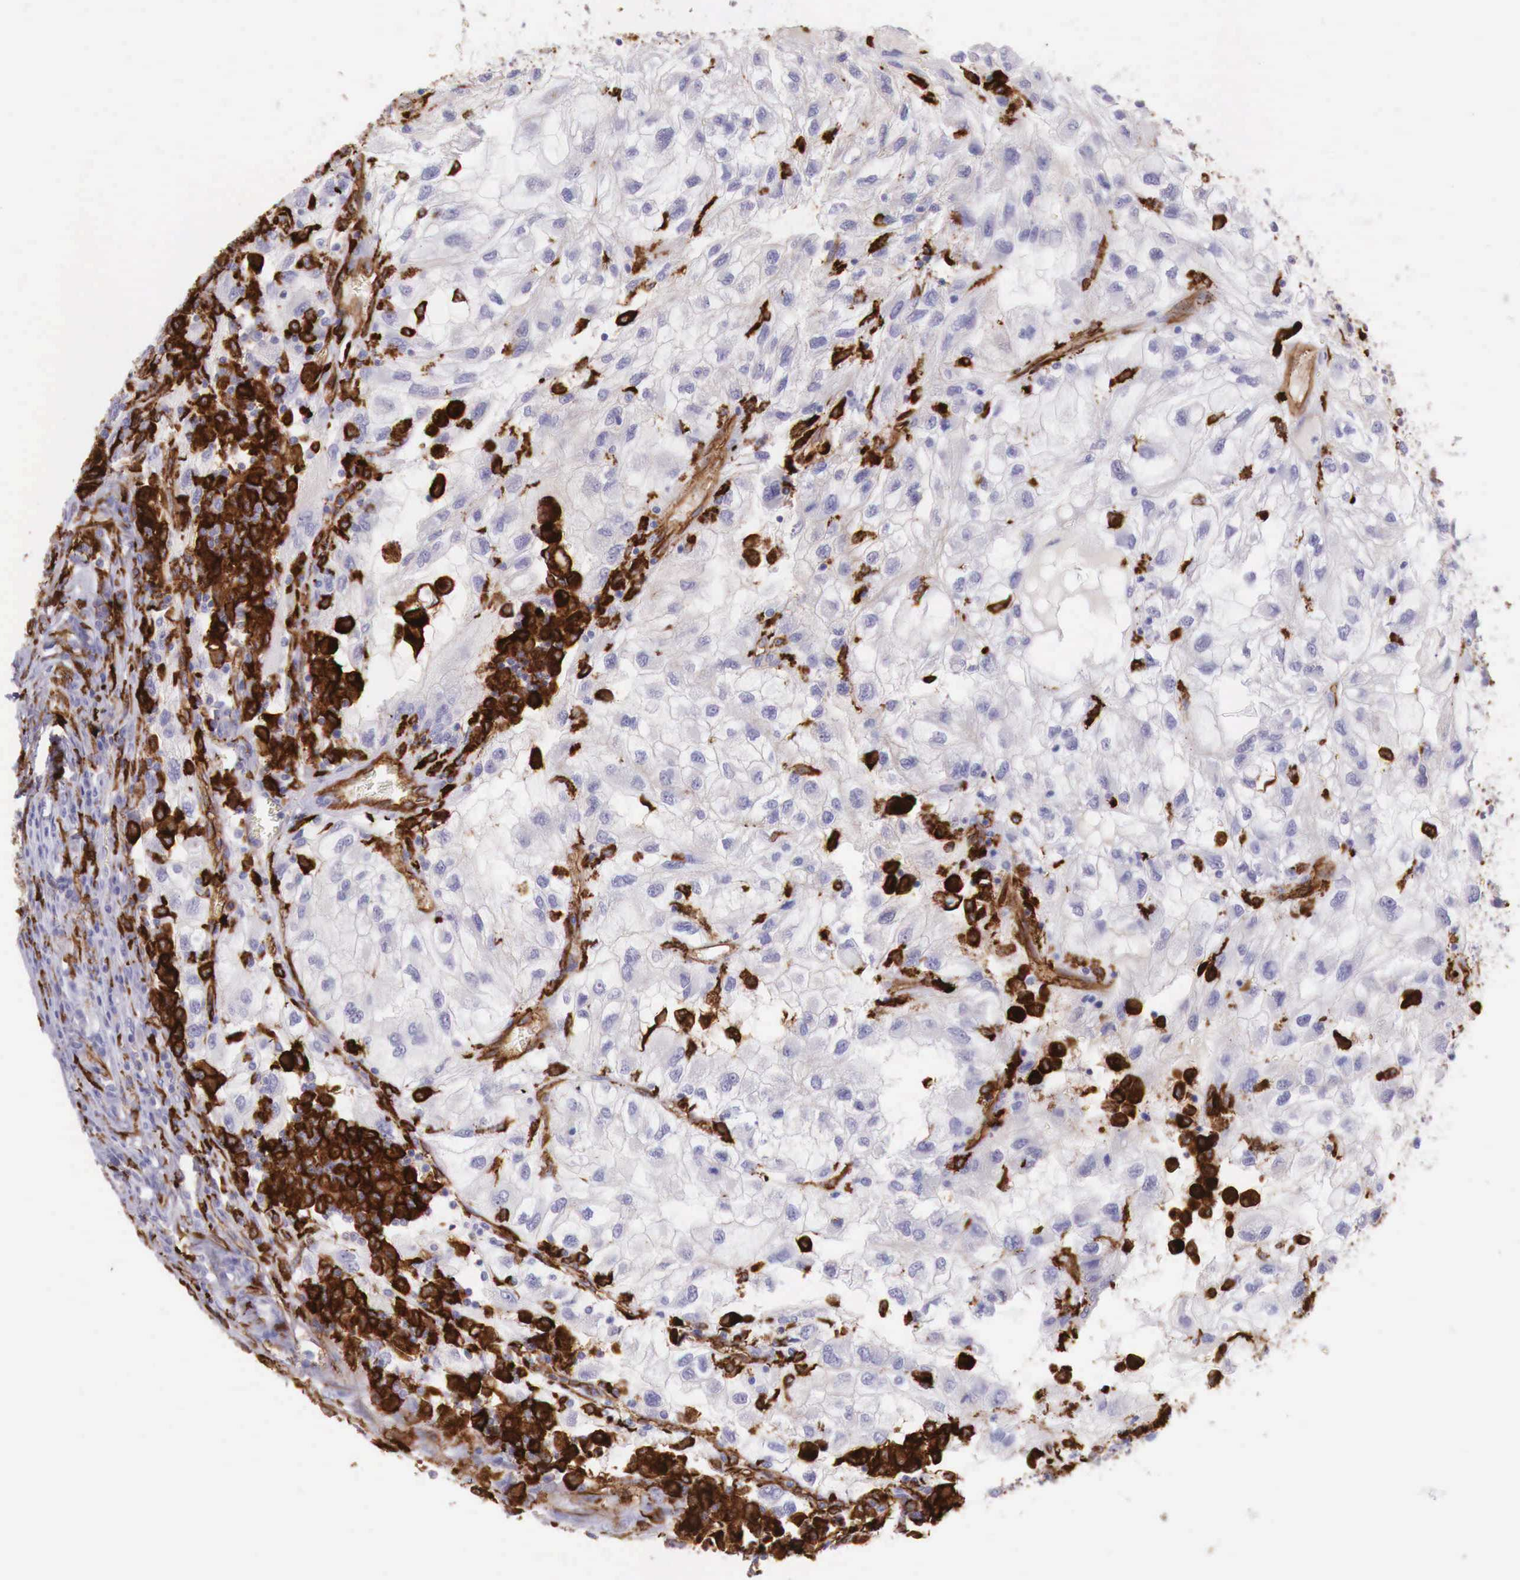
{"staining": {"intensity": "negative", "quantity": "none", "location": "none"}, "tissue": "renal cancer", "cell_type": "Tumor cells", "image_type": "cancer", "snomed": [{"axis": "morphology", "description": "Normal tissue, NOS"}, {"axis": "morphology", "description": "Adenocarcinoma, NOS"}, {"axis": "topography", "description": "Kidney"}], "caption": "Immunohistochemistry (IHC) image of renal cancer (adenocarcinoma) stained for a protein (brown), which reveals no staining in tumor cells. (Brightfield microscopy of DAB (3,3'-diaminobenzidine) immunohistochemistry at high magnification).", "gene": "MSR1", "patient": {"sex": "male", "age": 71}}